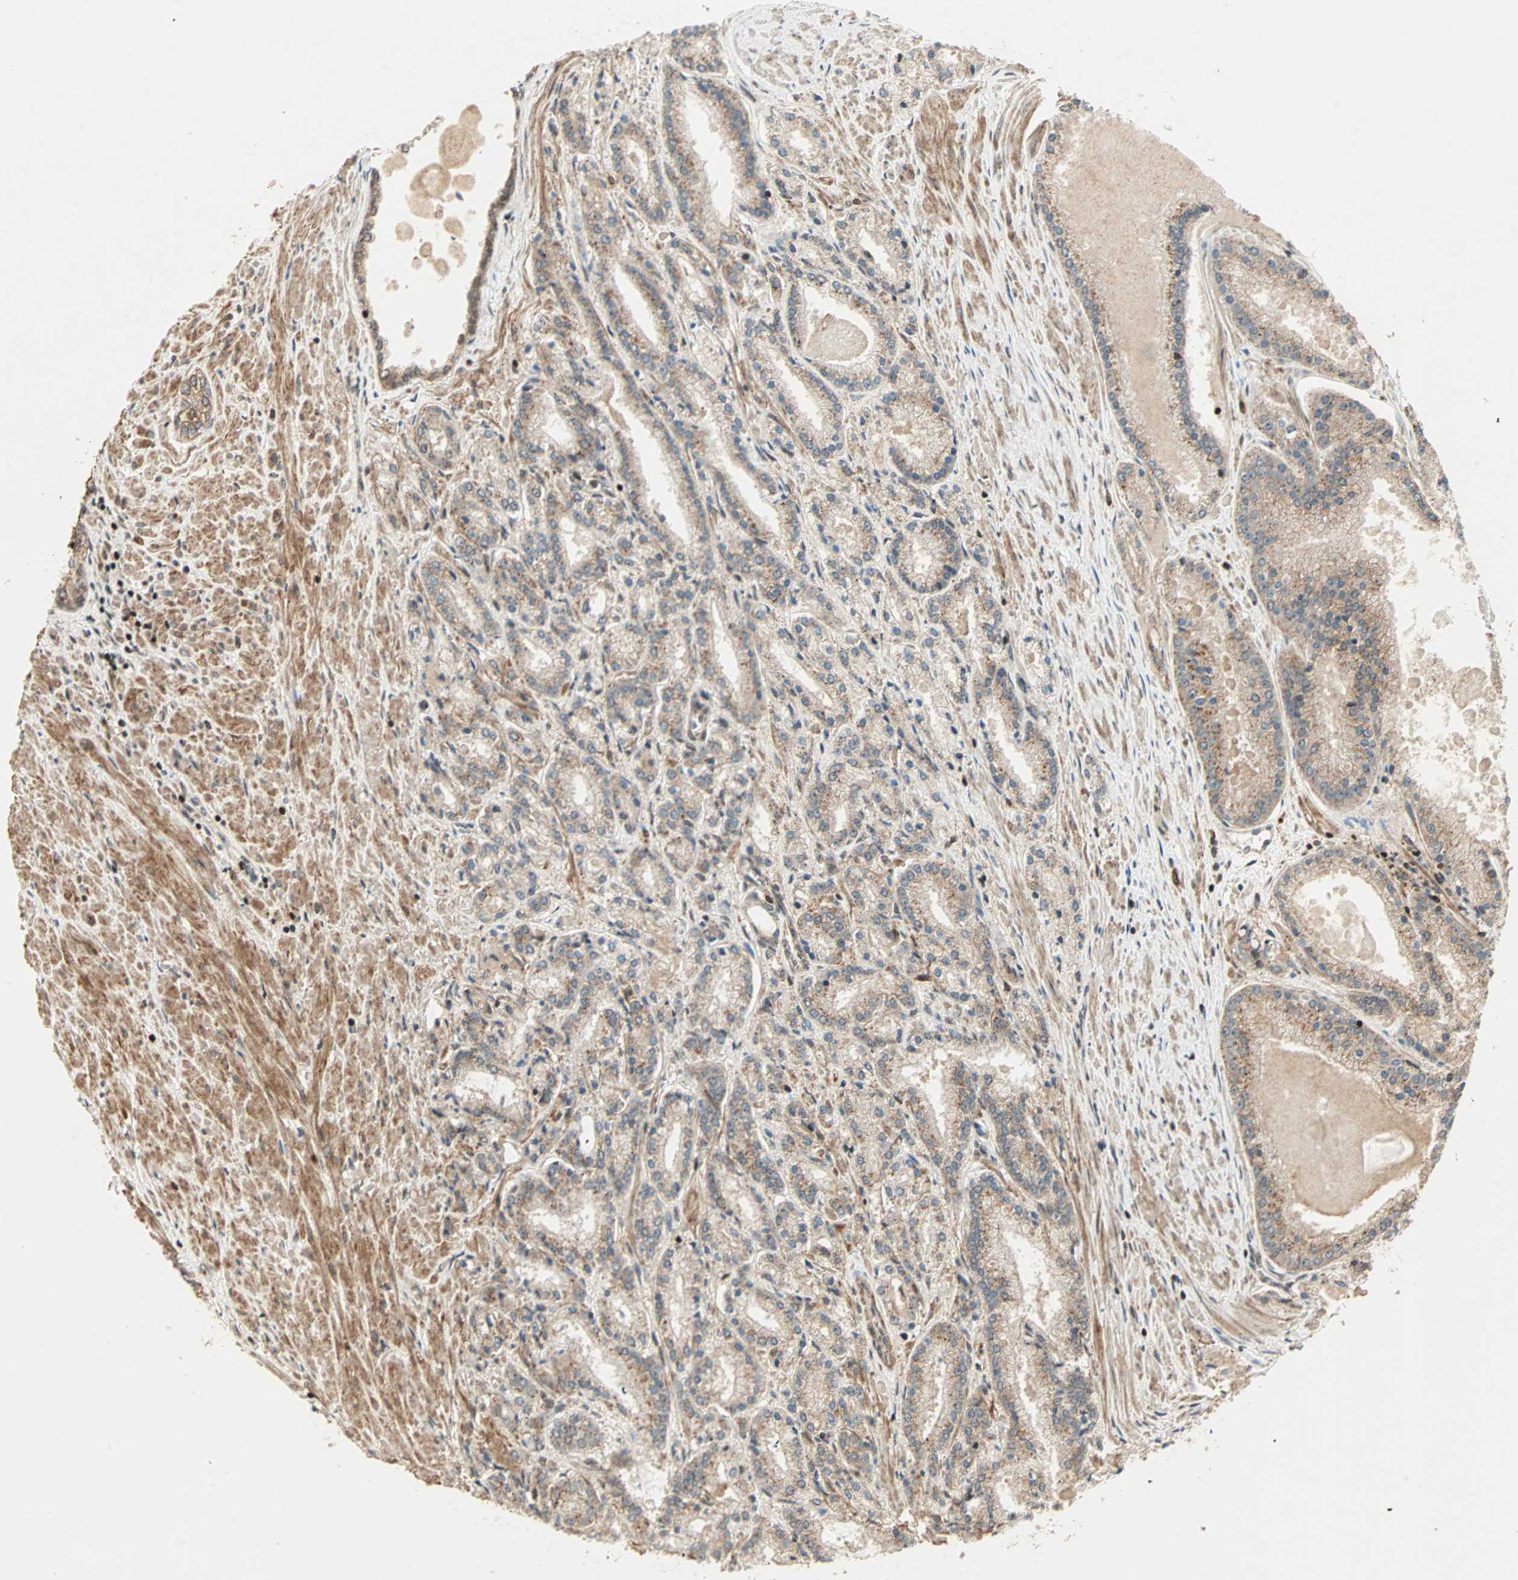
{"staining": {"intensity": "moderate", "quantity": ">75%", "location": "cytoplasmic/membranous,nuclear"}, "tissue": "prostate cancer", "cell_type": "Tumor cells", "image_type": "cancer", "snomed": [{"axis": "morphology", "description": "Adenocarcinoma, Low grade"}, {"axis": "topography", "description": "Prostate"}], "caption": "Immunohistochemical staining of human prostate cancer shows moderate cytoplasmic/membranous and nuclear protein positivity in about >75% of tumor cells. (Brightfield microscopy of DAB IHC at high magnification).", "gene": "ZBED9", "patient": {"sex": "male", "age": 59}}